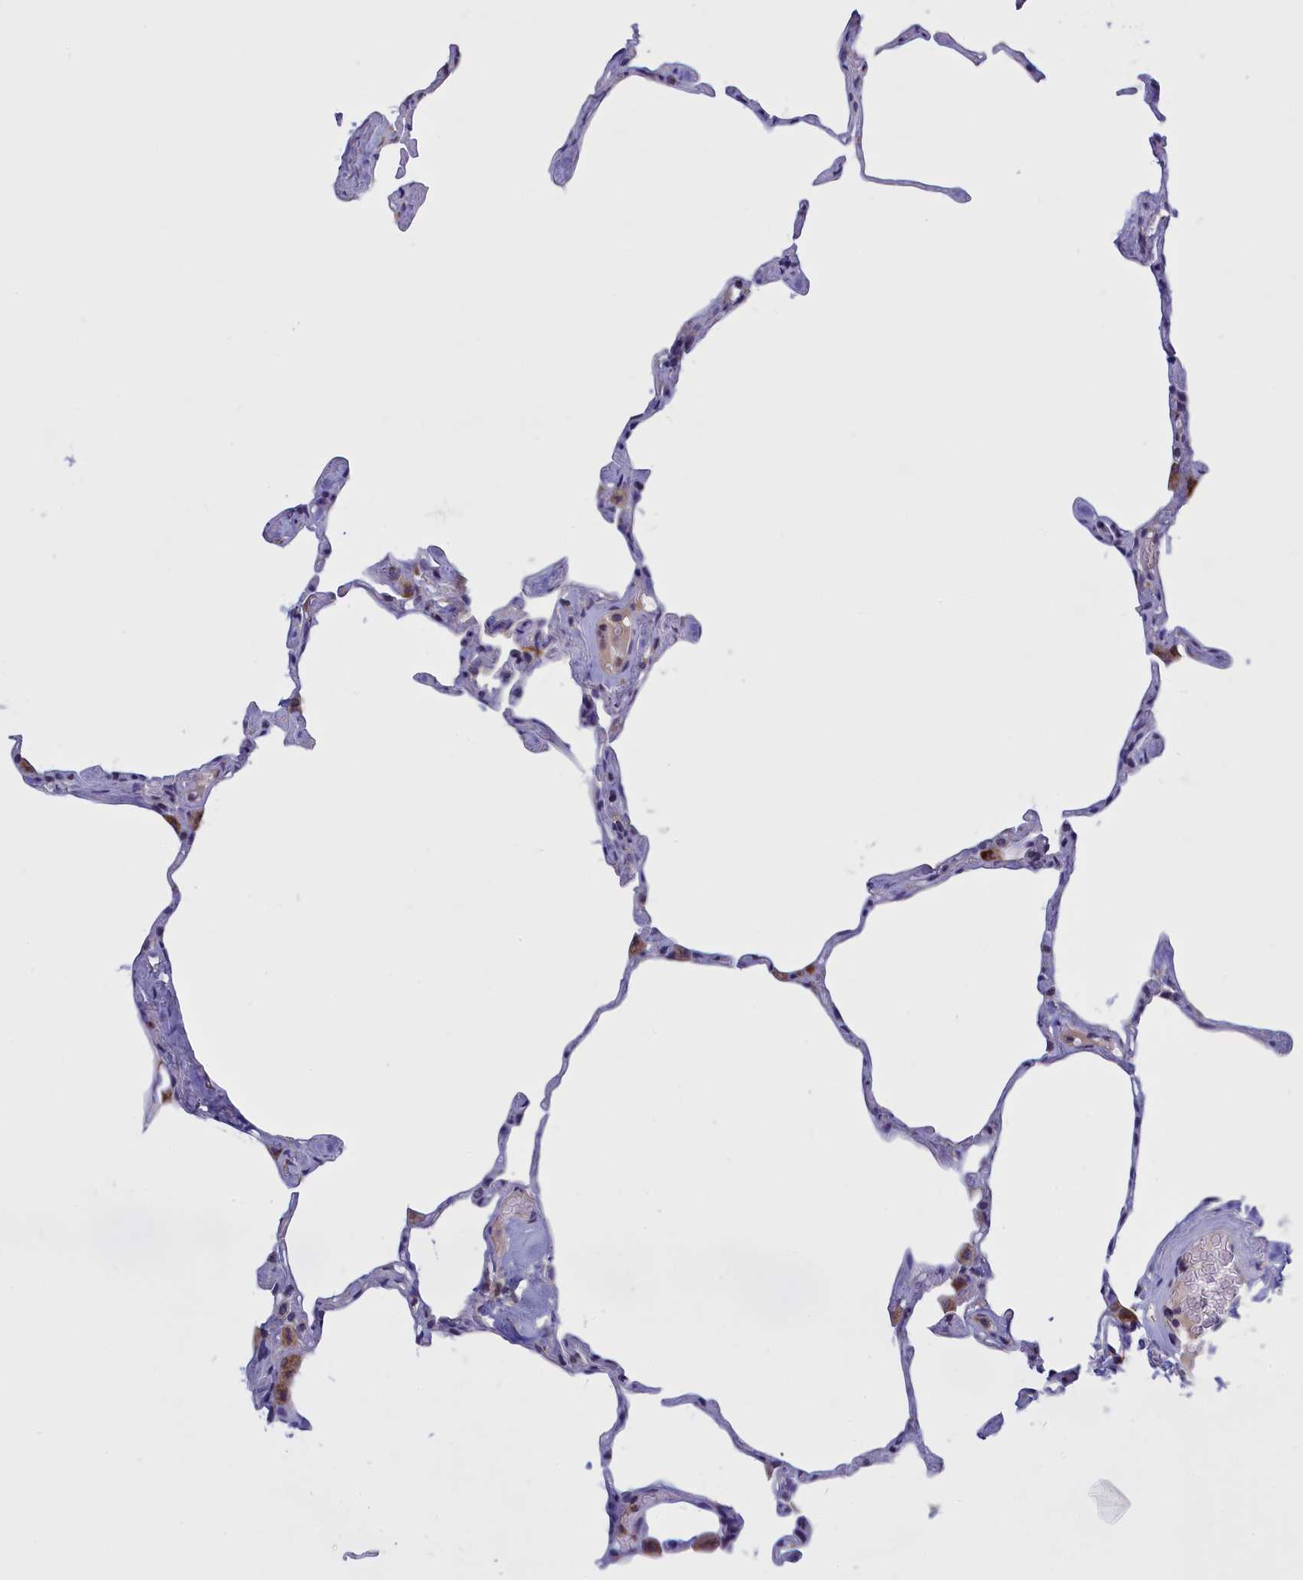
{"staining": {"intensity": "moderate", "quantity": "<25%", "location": "cytoplasmic/membranous"}, "tissue": "lung", "cell_type": "Alveolar cells", "image_type": "normal", "snomed": [{"axis": "morphology", "description": "Normal tissue, NOS"}, {"axis": "topography", "description": "Lung"}], "caption": "Protein staining by immunohistochemistry reveals moderate cytoplasmic/membranous staining in about <25% of alveolar cells in benign lung.", "gene": "IFT122", "patient": {"sex": "male", "age": 65}}